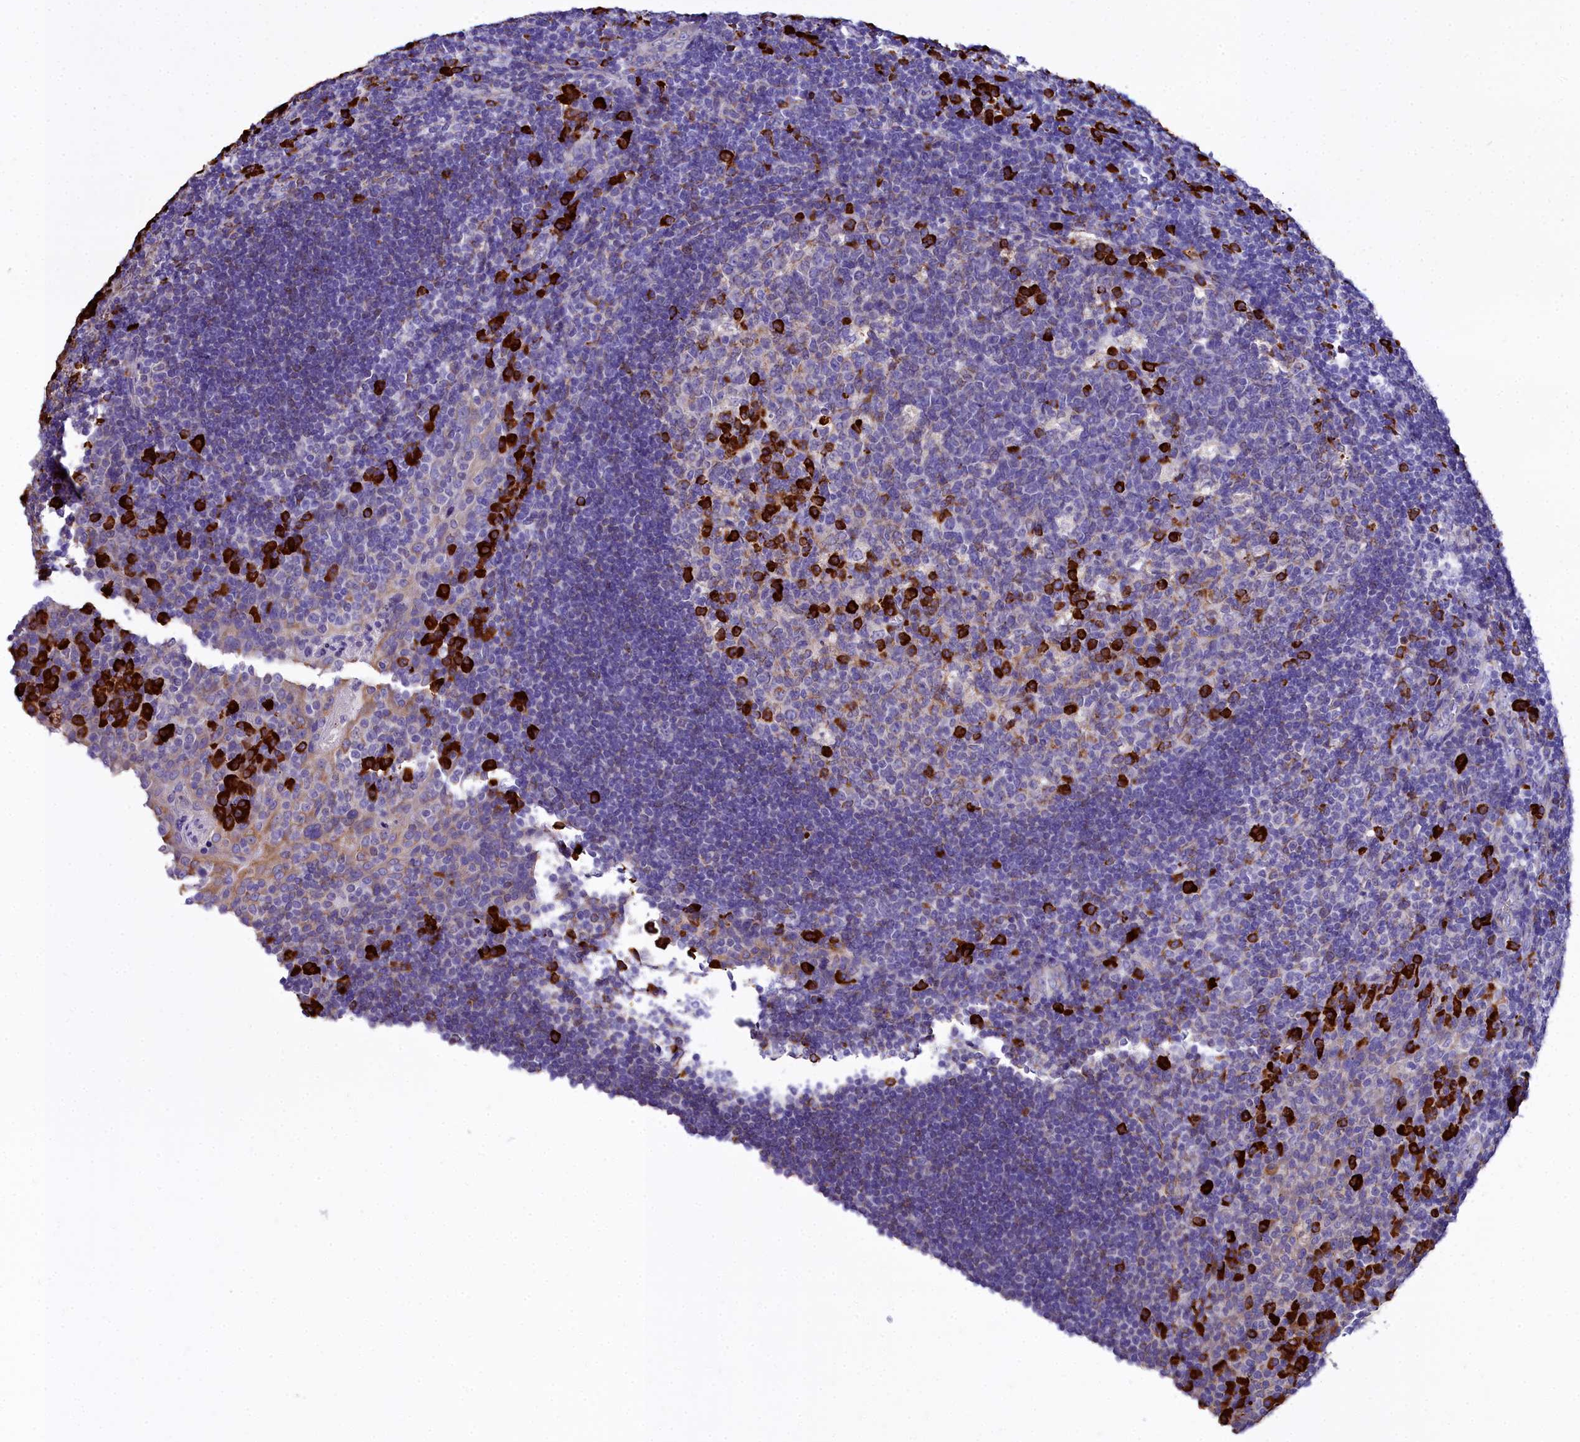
{"staining": {"intensity": "strong", "quantity": "<25%", "location": "cytoplasmic/membranous"}, "tissue": "tonsil", "cell_type": "Germinal center cells", "image_type": "normal", "snomed": [{"axis": "morphology", "description": "Normal tissue, NOS"}, {"axis": "topography", "description": "Tonsil"}], "caption": "A brown stain highlights strong cytoplasmic/membranous expression of a protein in germinal center cells of unremarkable human tonsil. (DAB IHC with brightfield microscopy, high magnification).", "gene": "TXNDC5", "patient": {"sex": "male", "age": 17}}